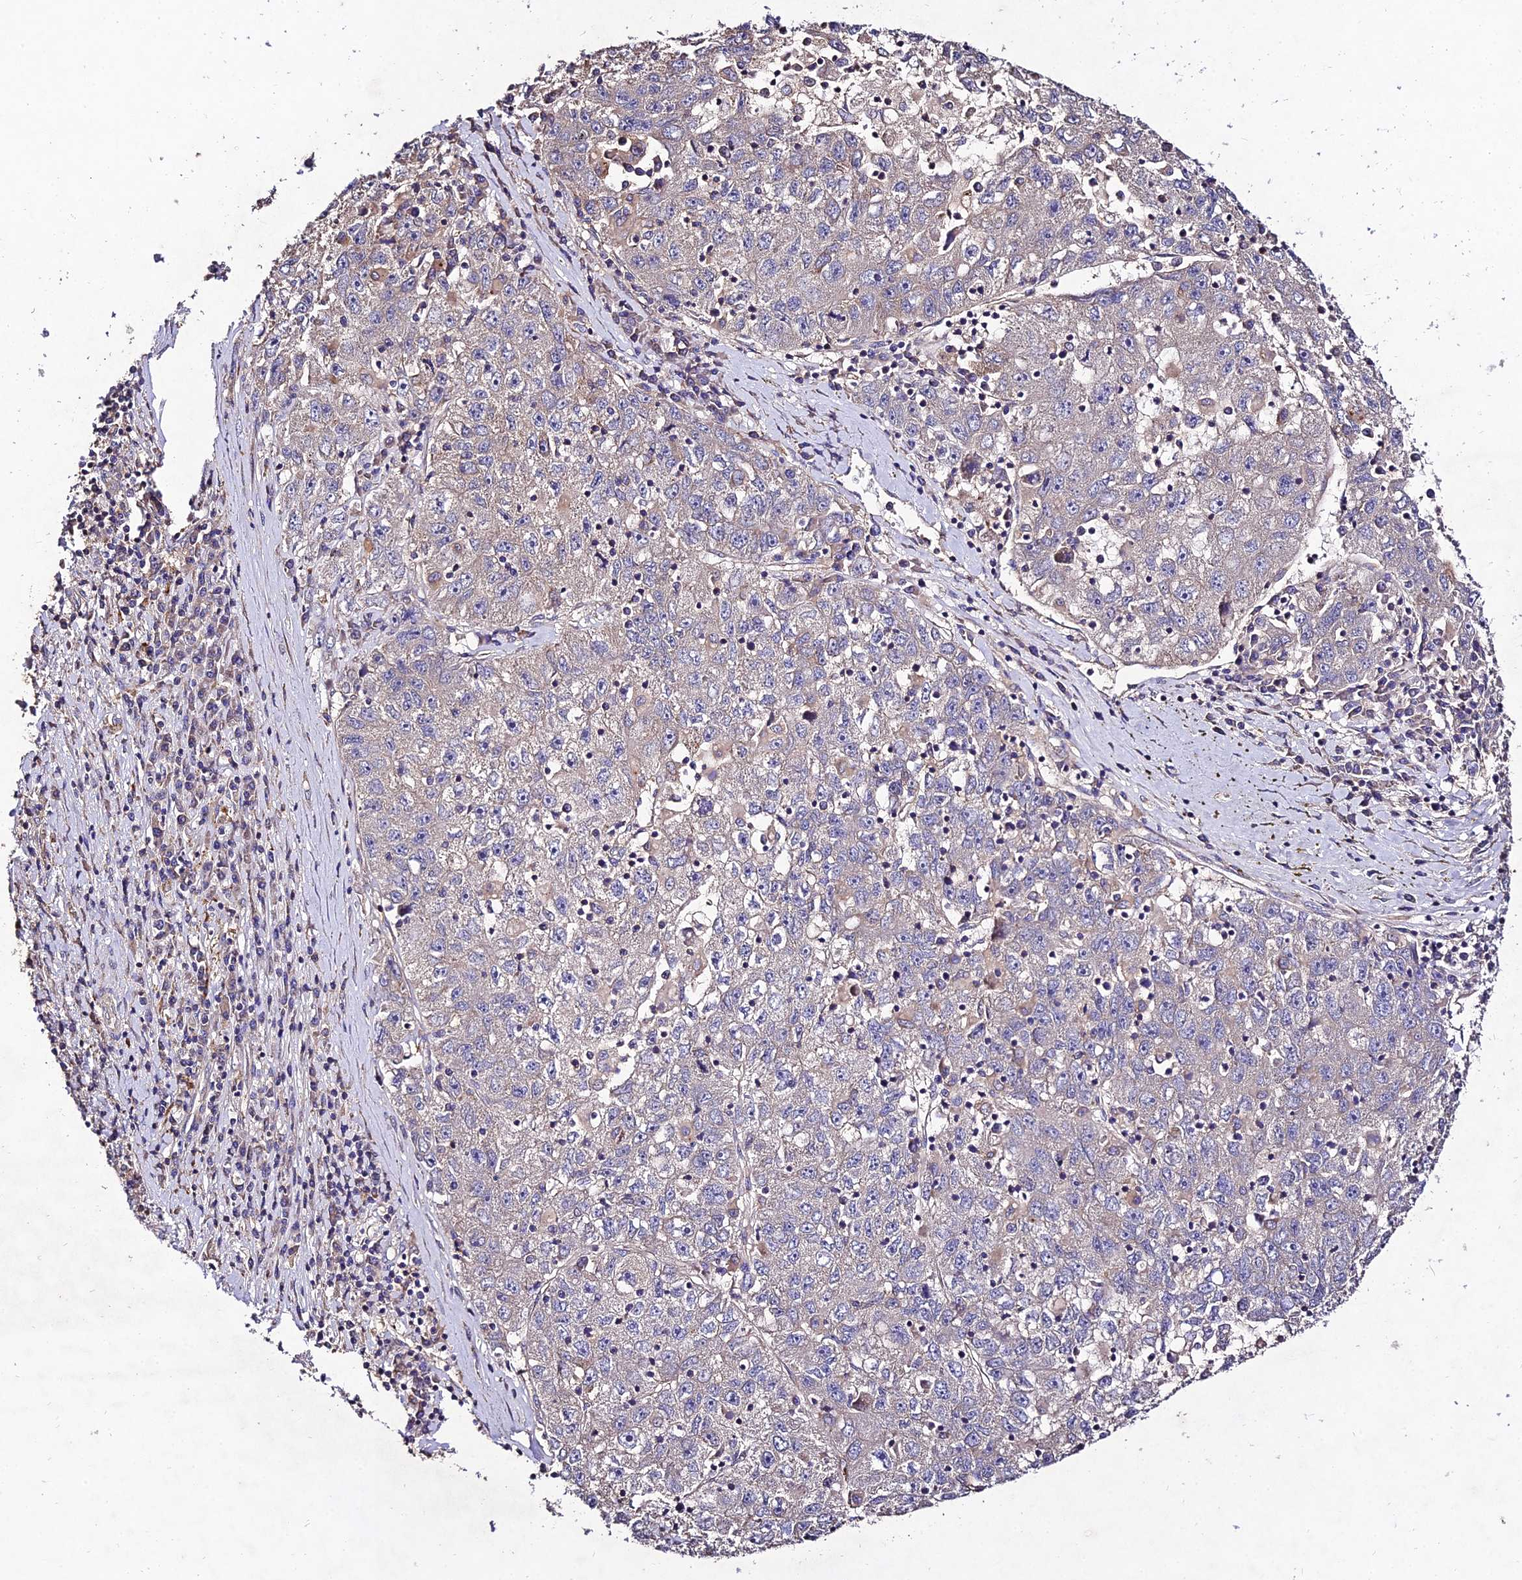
{"staining": {"intensity": "negative", "quantity": "none", "location": "none"}, "tissue": "liver cancer", "cell_type": "Tumor cells", "image_type": "cancer", "snomed": [{"axis": "morphology", "description": "Carcinoma, Hepatocellular, NOS"}, {"axis": "topography", "description": "Liver"}], "caption": "This image is of liver cancer (hepatocellular carcinoma) stained with immunohistochemistry to label a protein in brown with the nuclei are counter-stained blue. There is no positivity in tumor cells.", "gene": "AP3M2", "patient": {"sex": "male", "age": 49}}